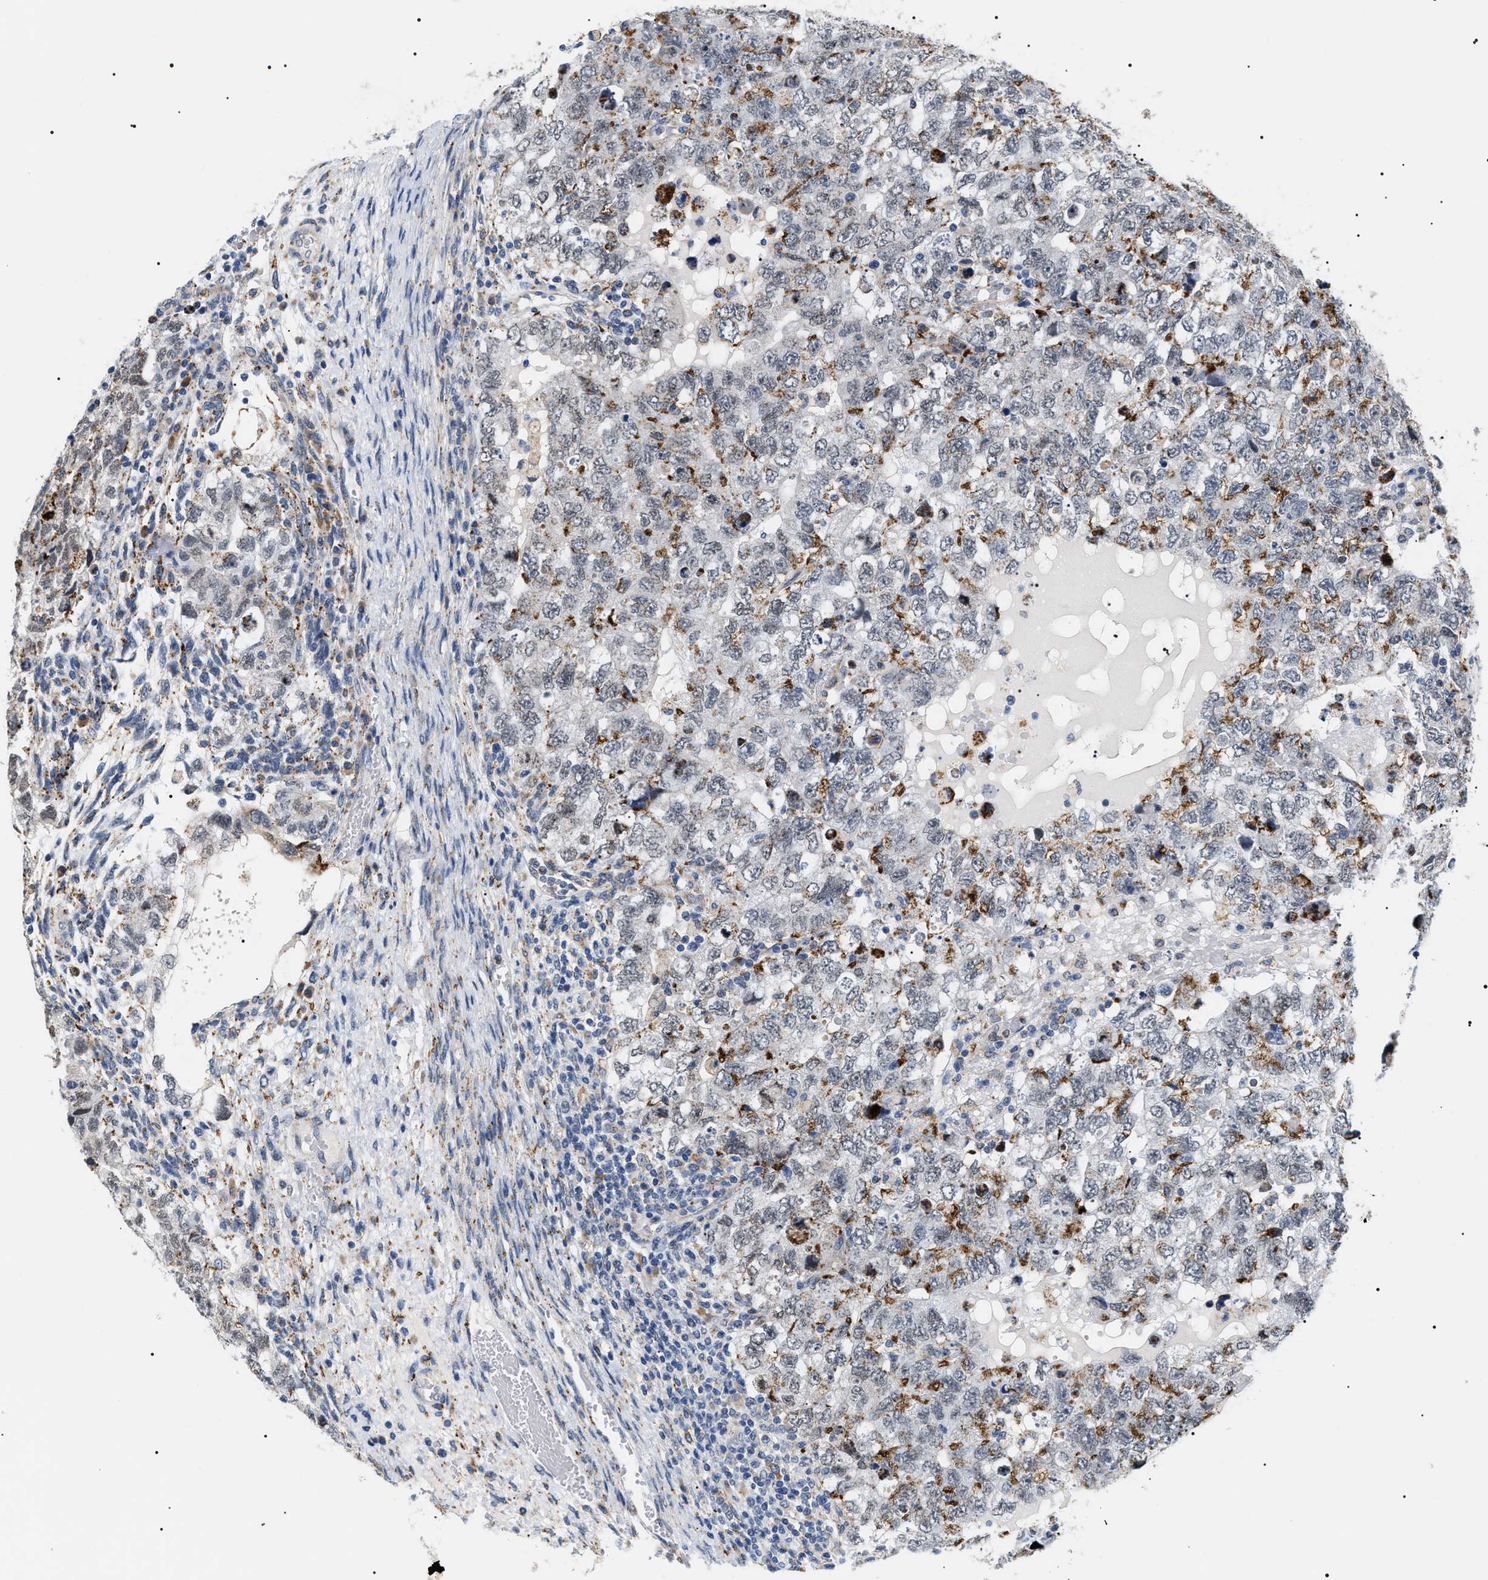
{"staining": {"intensity": "moderate", "quantity": "<25%", "location": "cytoplasmic/membranous"}, "tissue": "testis cancer", "cell_type": "Tumor cells", "image_type": "cancer", "snomed": [{"axis": "morphology", "description": "Carcinoma, Embryonal, NOS"}, {"axis": "topography", "description": "Testis"}], "caption": "Immunohistochemical staining of testis embryonal carcinoma demonstrates low levels of moderate cytoplasmic/membranous staining in approximately <25% of tumor cells. Nuclei are stained in blue.", "gene": "HSD17B11", "patient": {"sex": "male", "age": 36}}